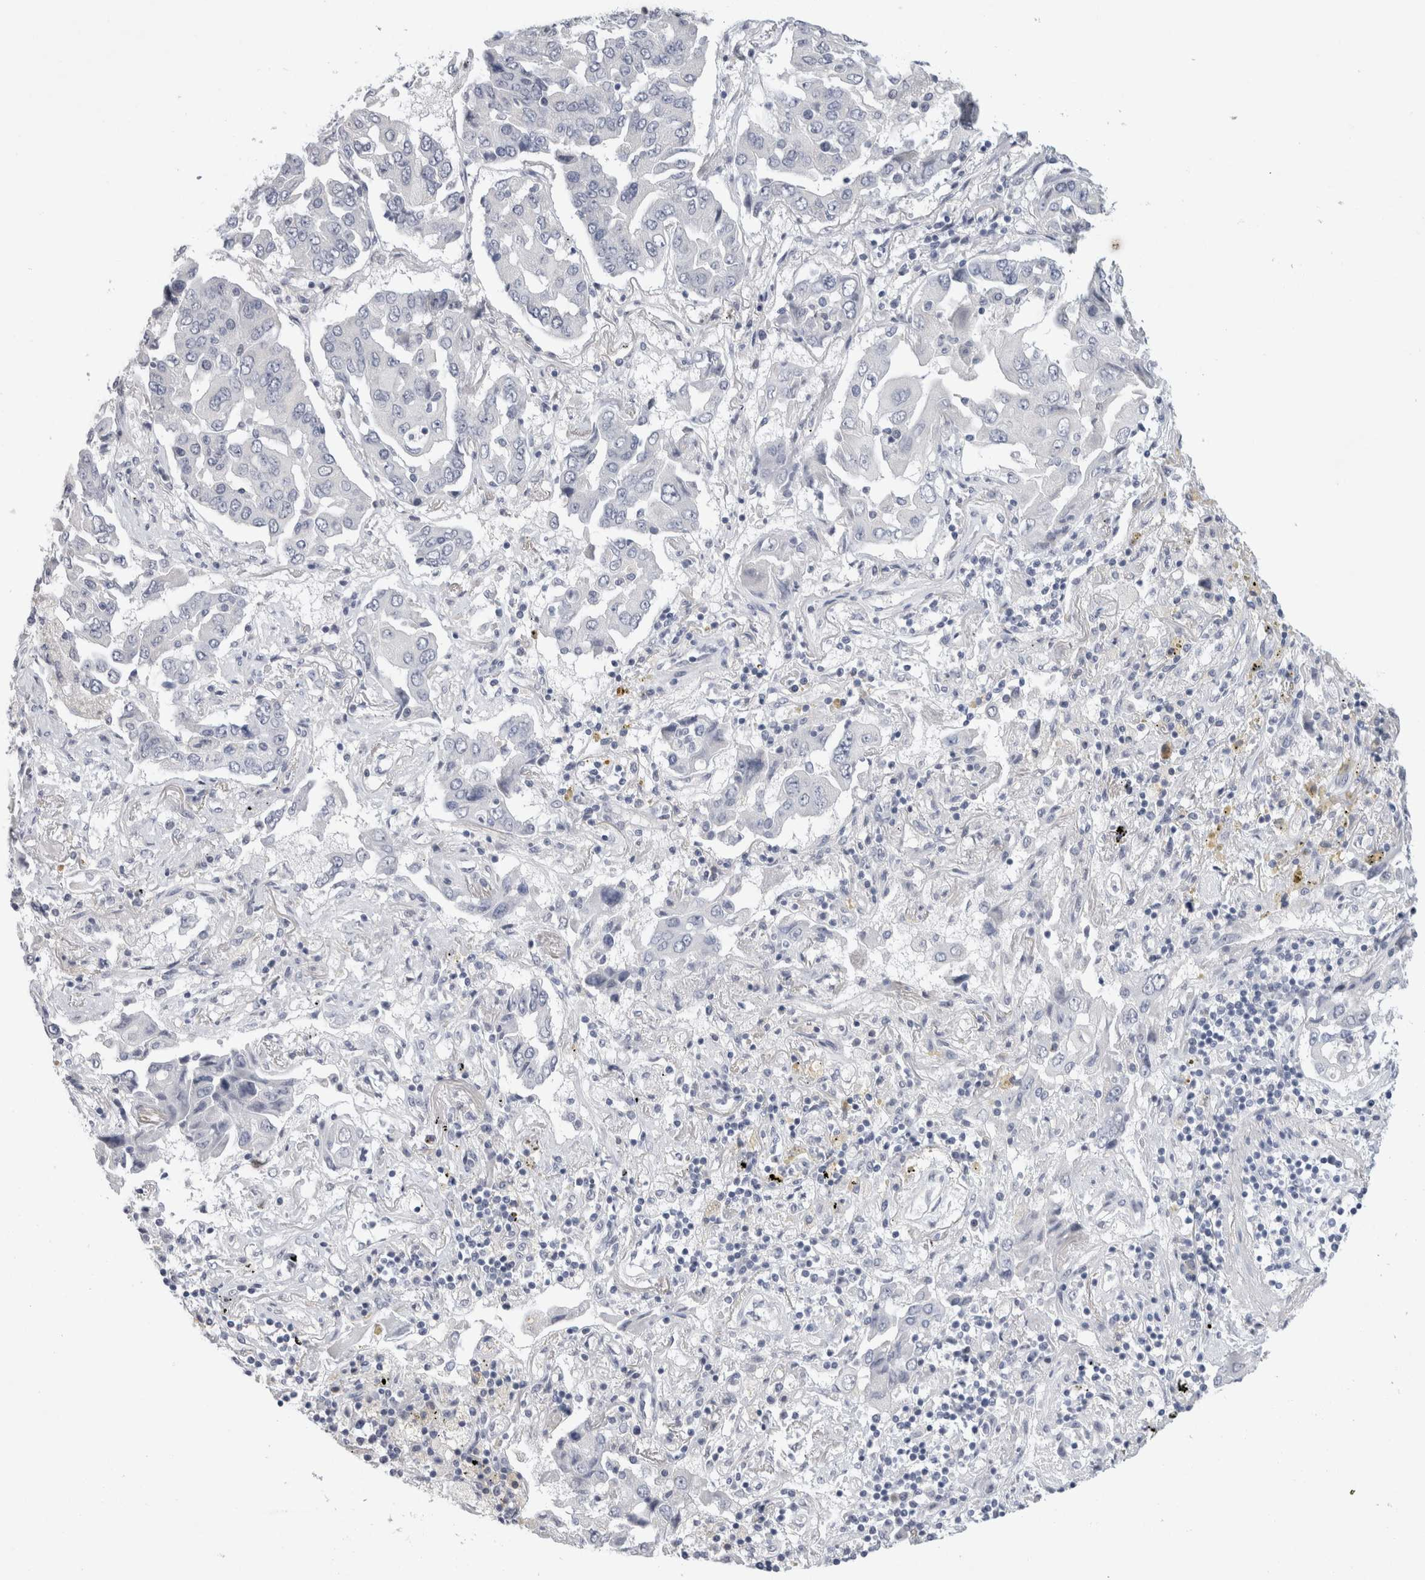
{"staining": {"intensity": "negative", "quantity": "none", "location": "none"}, "tissue": "lung cancer", "cell_type": "Tumor cells", "image_type": "cancer", "snomed": [{"axis": "morphology", "description": "Adenocarcinoma, NOS"}, {"axis": "topography", "description": "Lung"}], "caption": "High magnification brightfield microscopy of adenocarcinoma (lung) stained with DAB (3,3'-diaminobenzidine) (brown) and counterstained with hematoxylin (blue): tumor cells show no significant positivity.", "gene": "TONSL", "patient": {"sex": "female", "age": 65}}